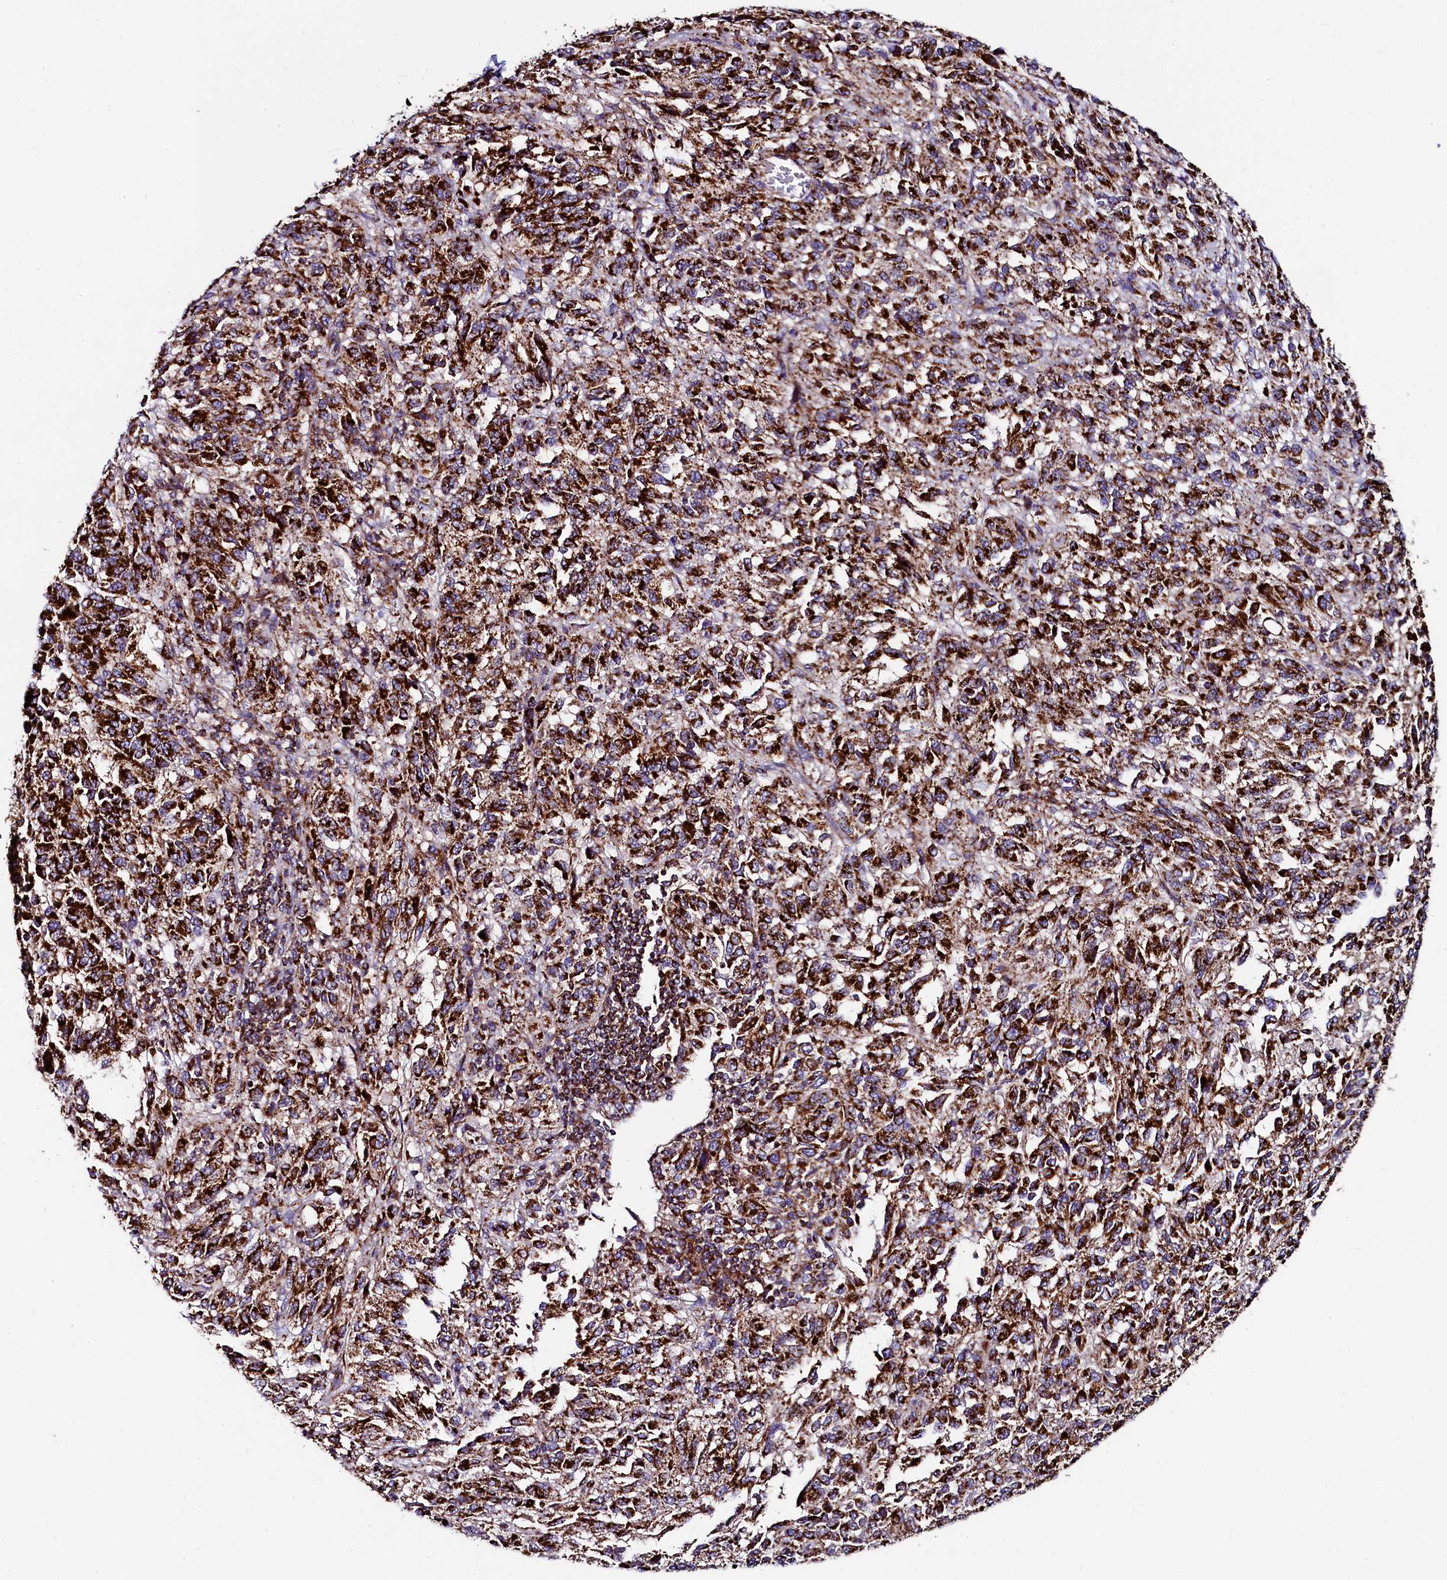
{"staining": {"intensity": "strong", "quantity": ">75%", "location": "cytoplasmic/membranous"}, "tissue": "melanoma", "cell_type": "Tumor cells", "image_type": "cancer", "snomed": [{"axis": "morphology", "description": "Malignant melanoma, Metastatic site"}, {"axis": "topography", "description": "Lung"}], "caption": "This is an image of immunohistochemistry (IHC) staining of melanoma, which shows strong expression in the cytoplasmic/membranous of tumor cells.", "gene": "CLYBL", "patient": {"sex": "male", "age": 64}}